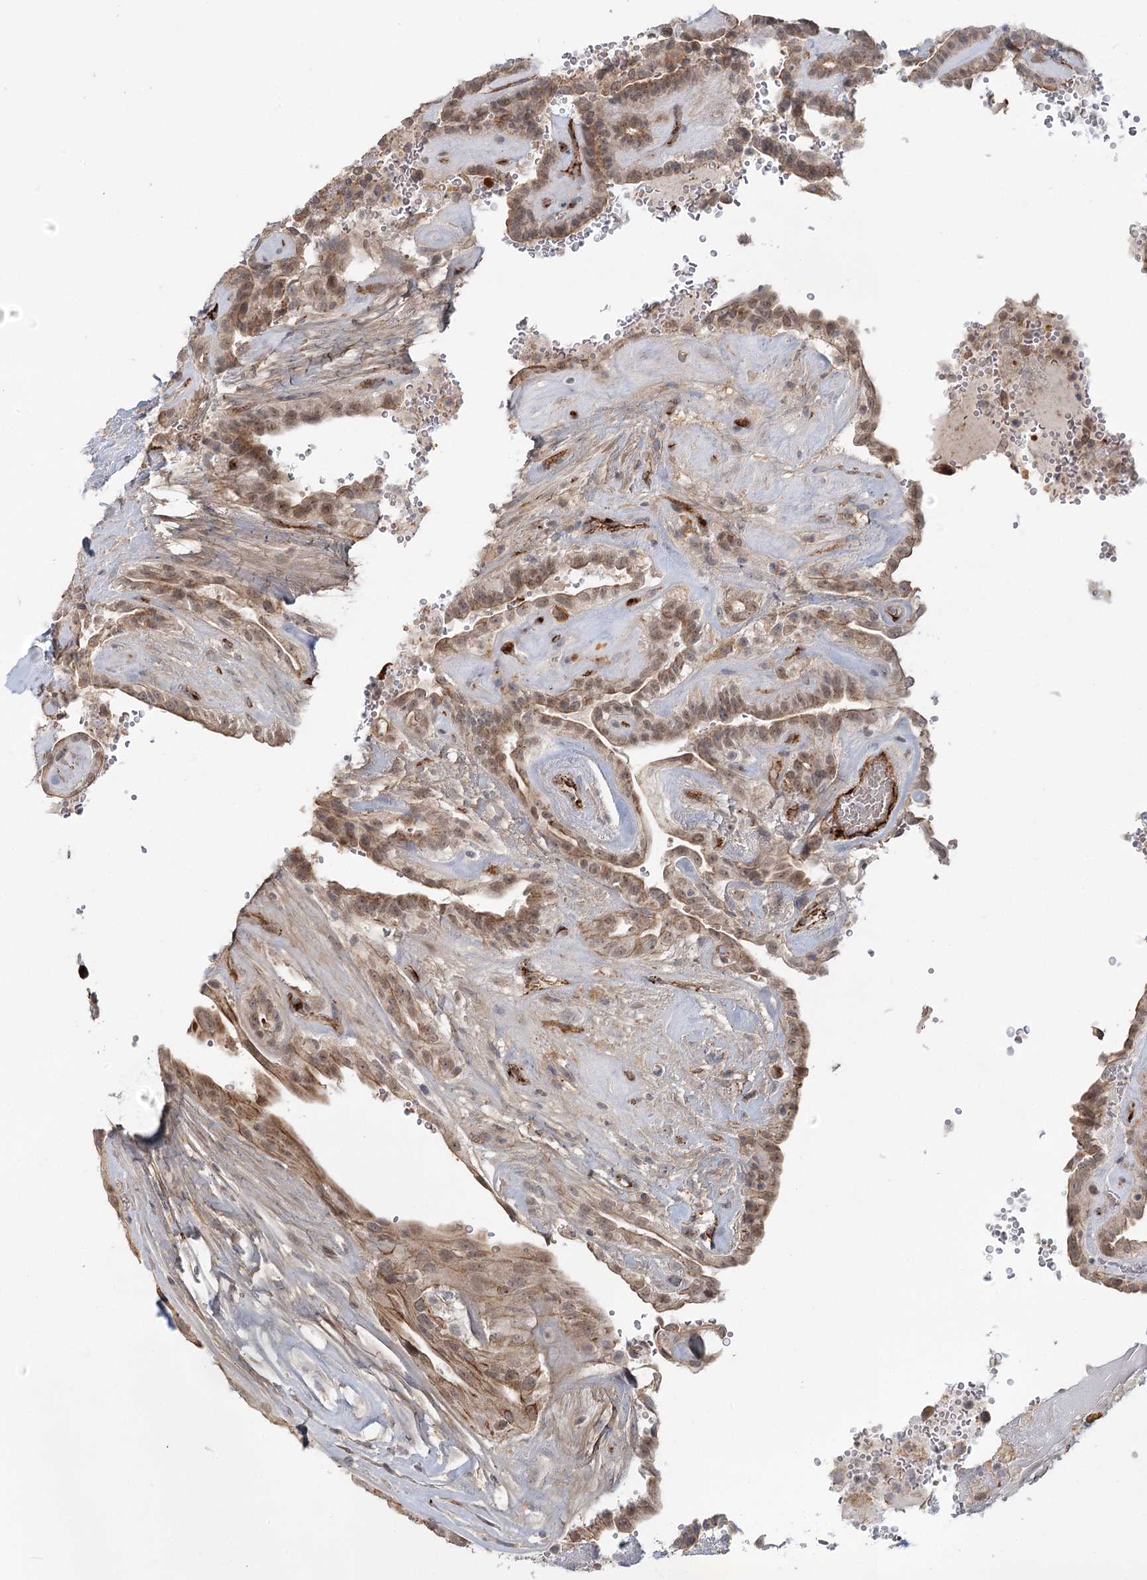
{"staining": {"intensity": "moderate", "quantity": ">75%", "location": "nuclear"}, "tissue": "thyroid cancer", "cell_type": "Tumor cells", "image_type": "cancer", "snomed": [{"axis": "morphology", "description": "Papillary adenocarcinoma, NOS"}, {"axis": "topography", "description": "Thyroid gland"}], "caption": "Immunohistochemical staining of human thyroid cancer (papillary adenocarcinoma) shows medium levels of moderate nuclear protein expression in about >75% of tumor cells. (IHC, brightfield microscopy, high magnification).", "gene": "KBTBD4", "patient": {"sex": "male", "age": 77}}